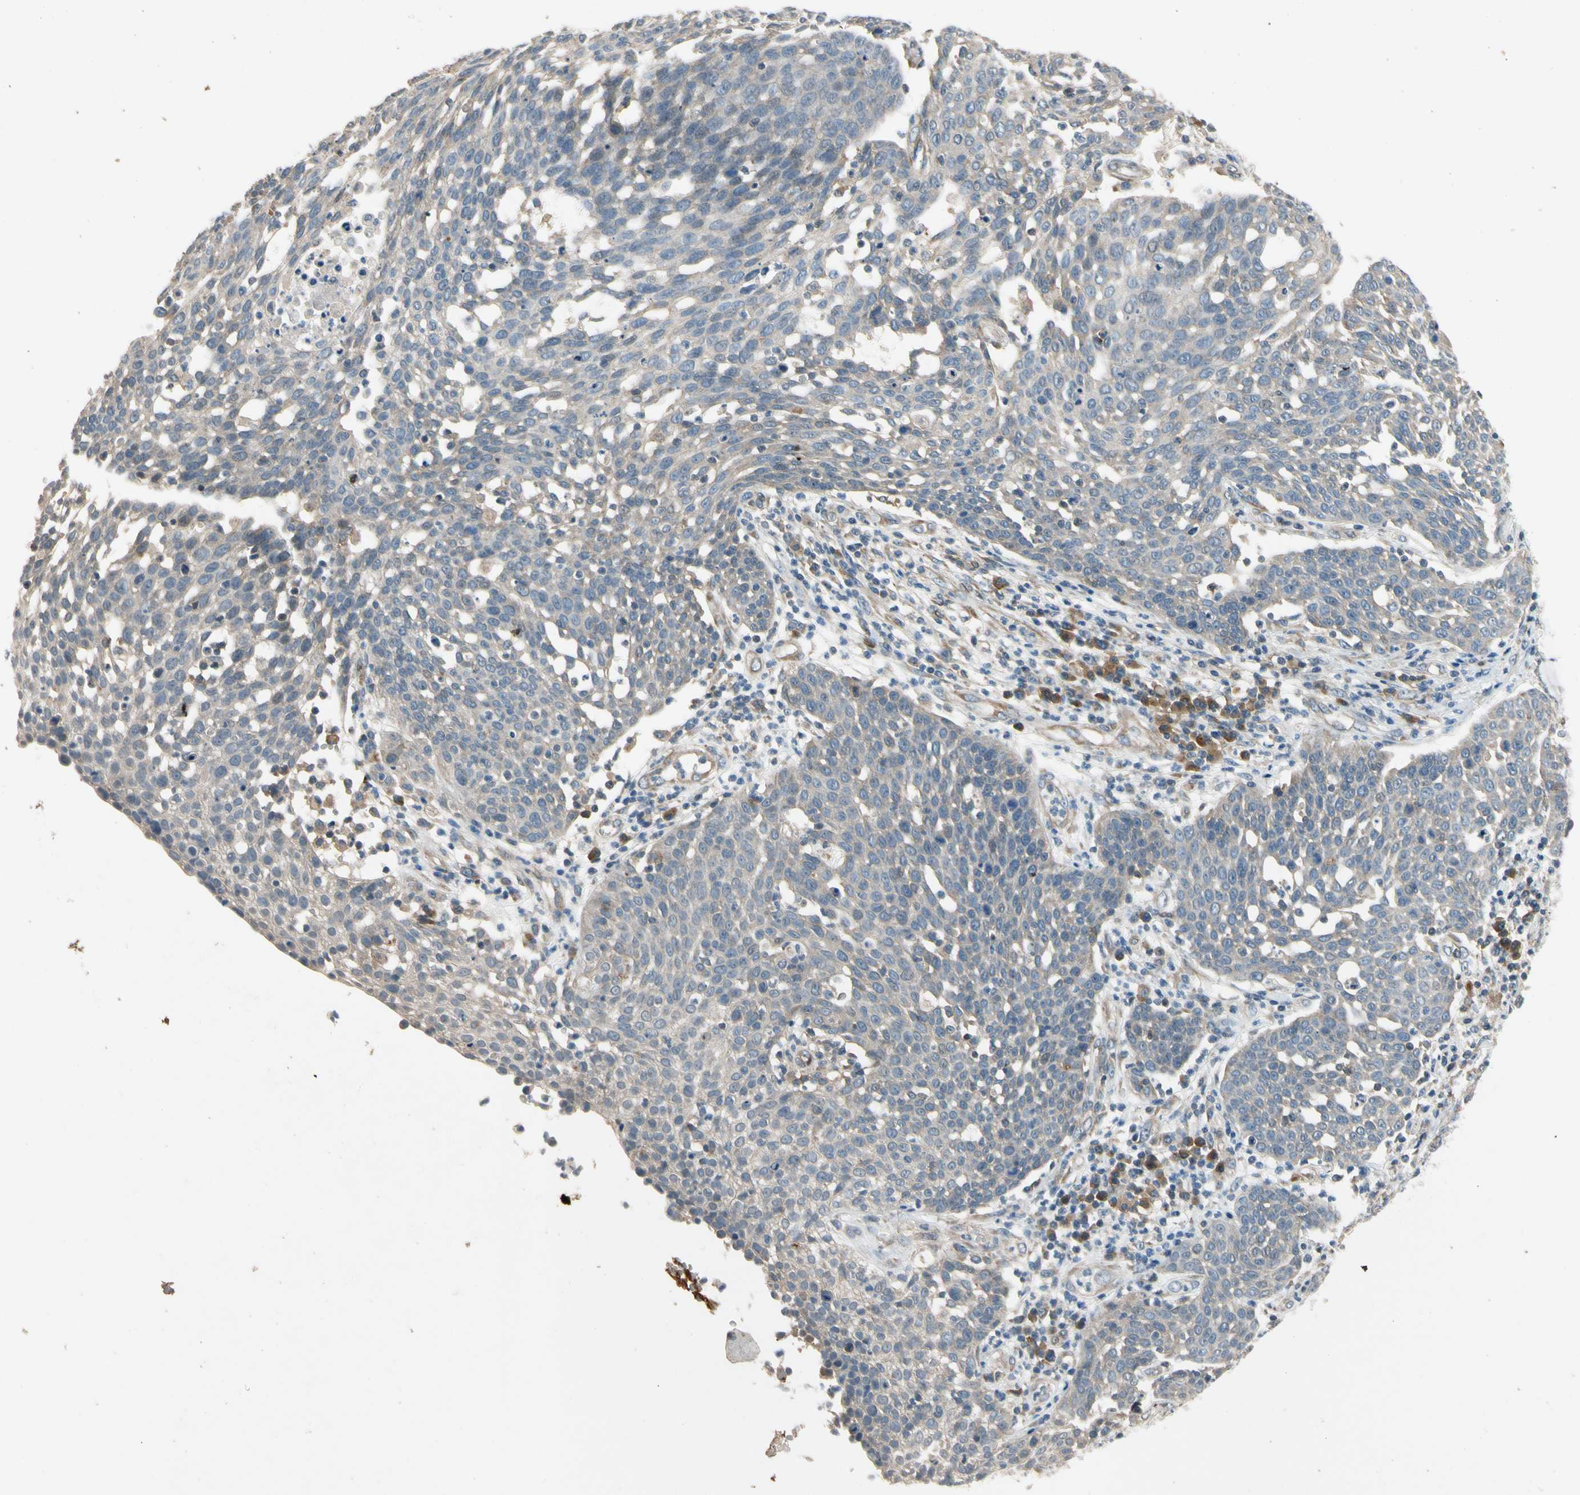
{"staining": {"intensity": "weak", "quantity": "<25%", "location": "cytoplasmic/membranous"}, "tissue": "cervical cancer", "cell_type": "Tumor cells", "image_type": "cancer", "snomed": [{"axis": "morphology", "description": "Squamous cell carcinoma, NOS"}, {"axis": "topography", "description": "Cervix"}], "caption": "This is an IHC photomicrograph of human cervical cancer (squamous cell carcinoma). There is no staining in tumor cells.", "gene": "MST1R", "patient": {"sex": "female", "age": 34}}